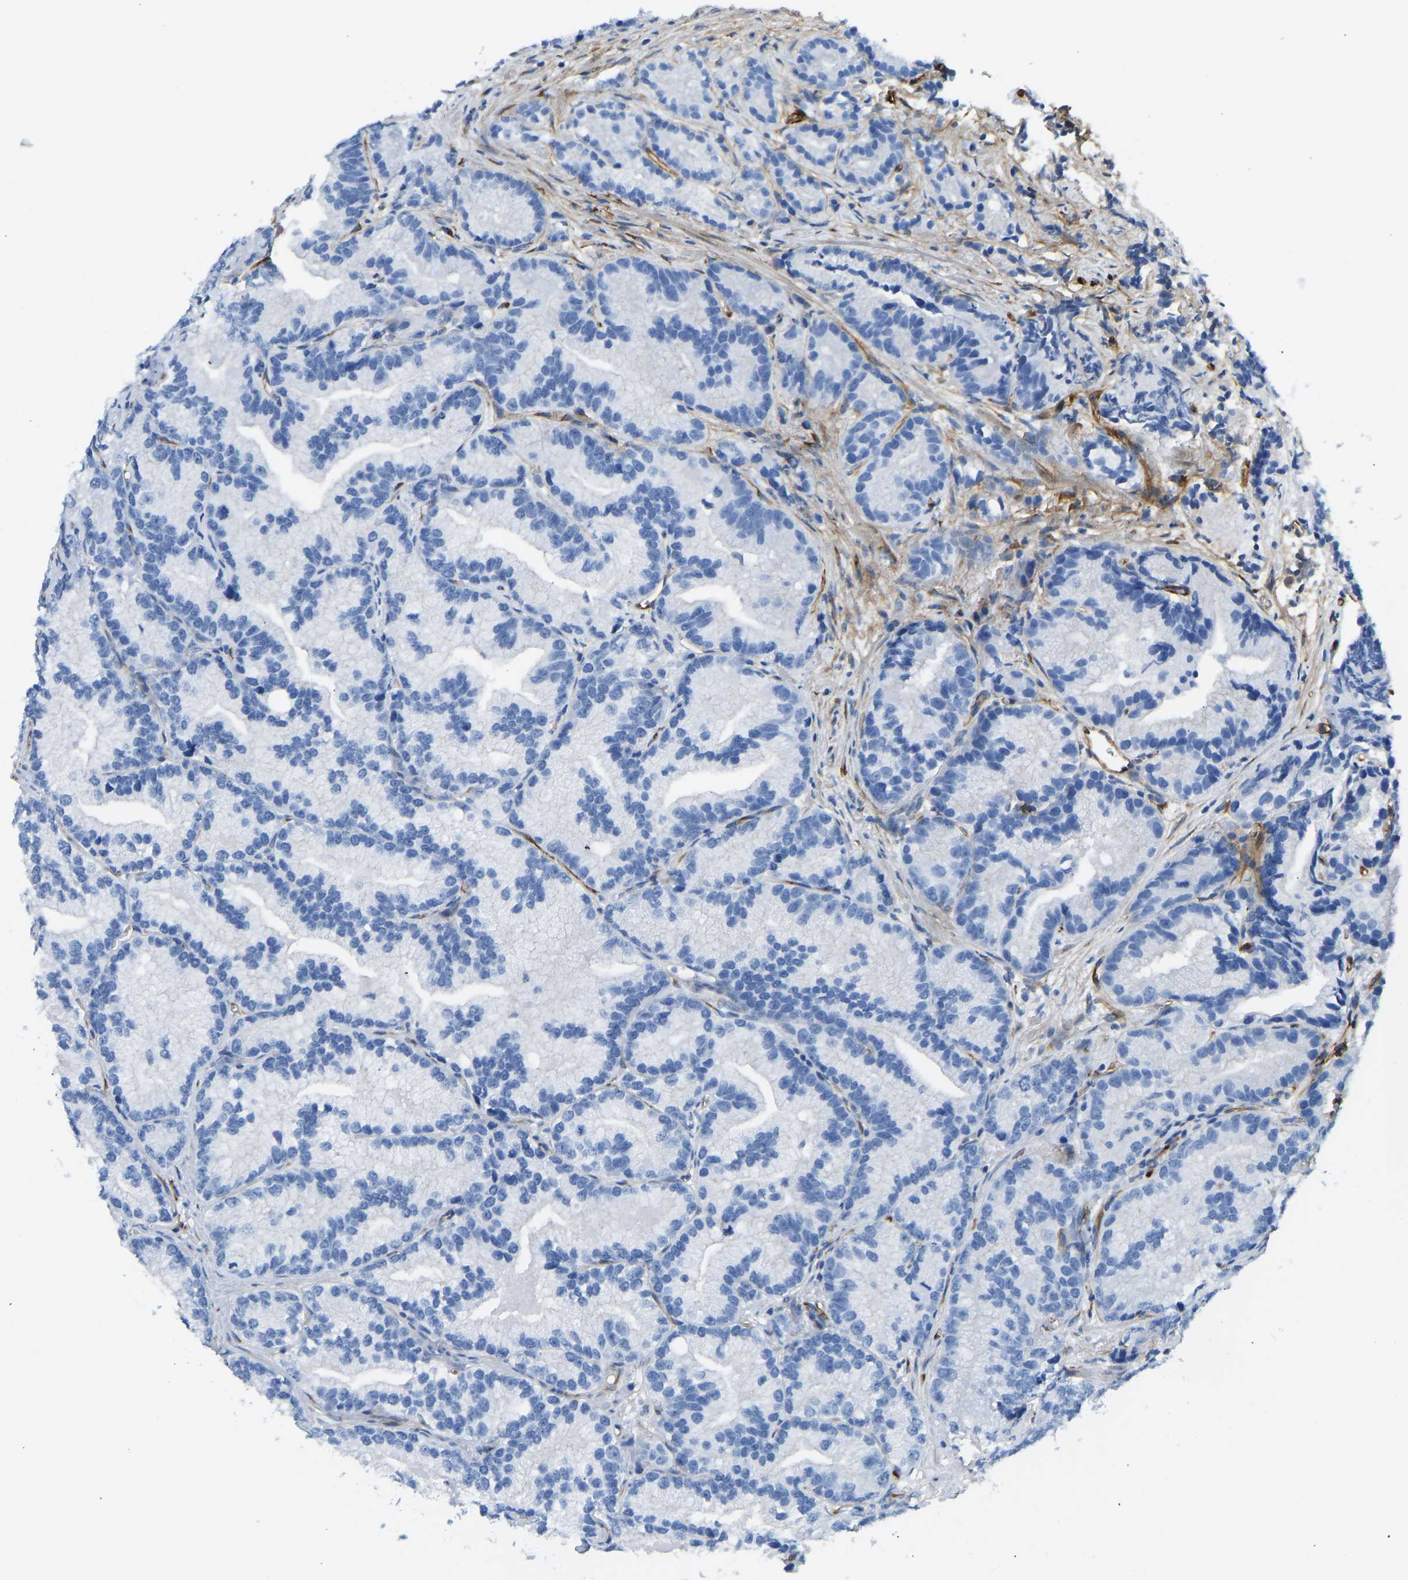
{"staining": {"intensity": "negative", "quantity": "none", "location": "none"}, "tissue": "prostate cancer", "cell_type": "Tumor cells", "image_type": "cancer", "snomed": [{"axis": "morphology", "description": "Adenocarcinoma, Low grade"}, {"axis": "topography", "description": "Prostate"}], "caption": "Immunohistochemistry of human prostate adenocarcinoma (low-grade) shows no expression in tumor cells.", "gene": "COL15A1", "patient": {"sex": "male", "age": 89}}